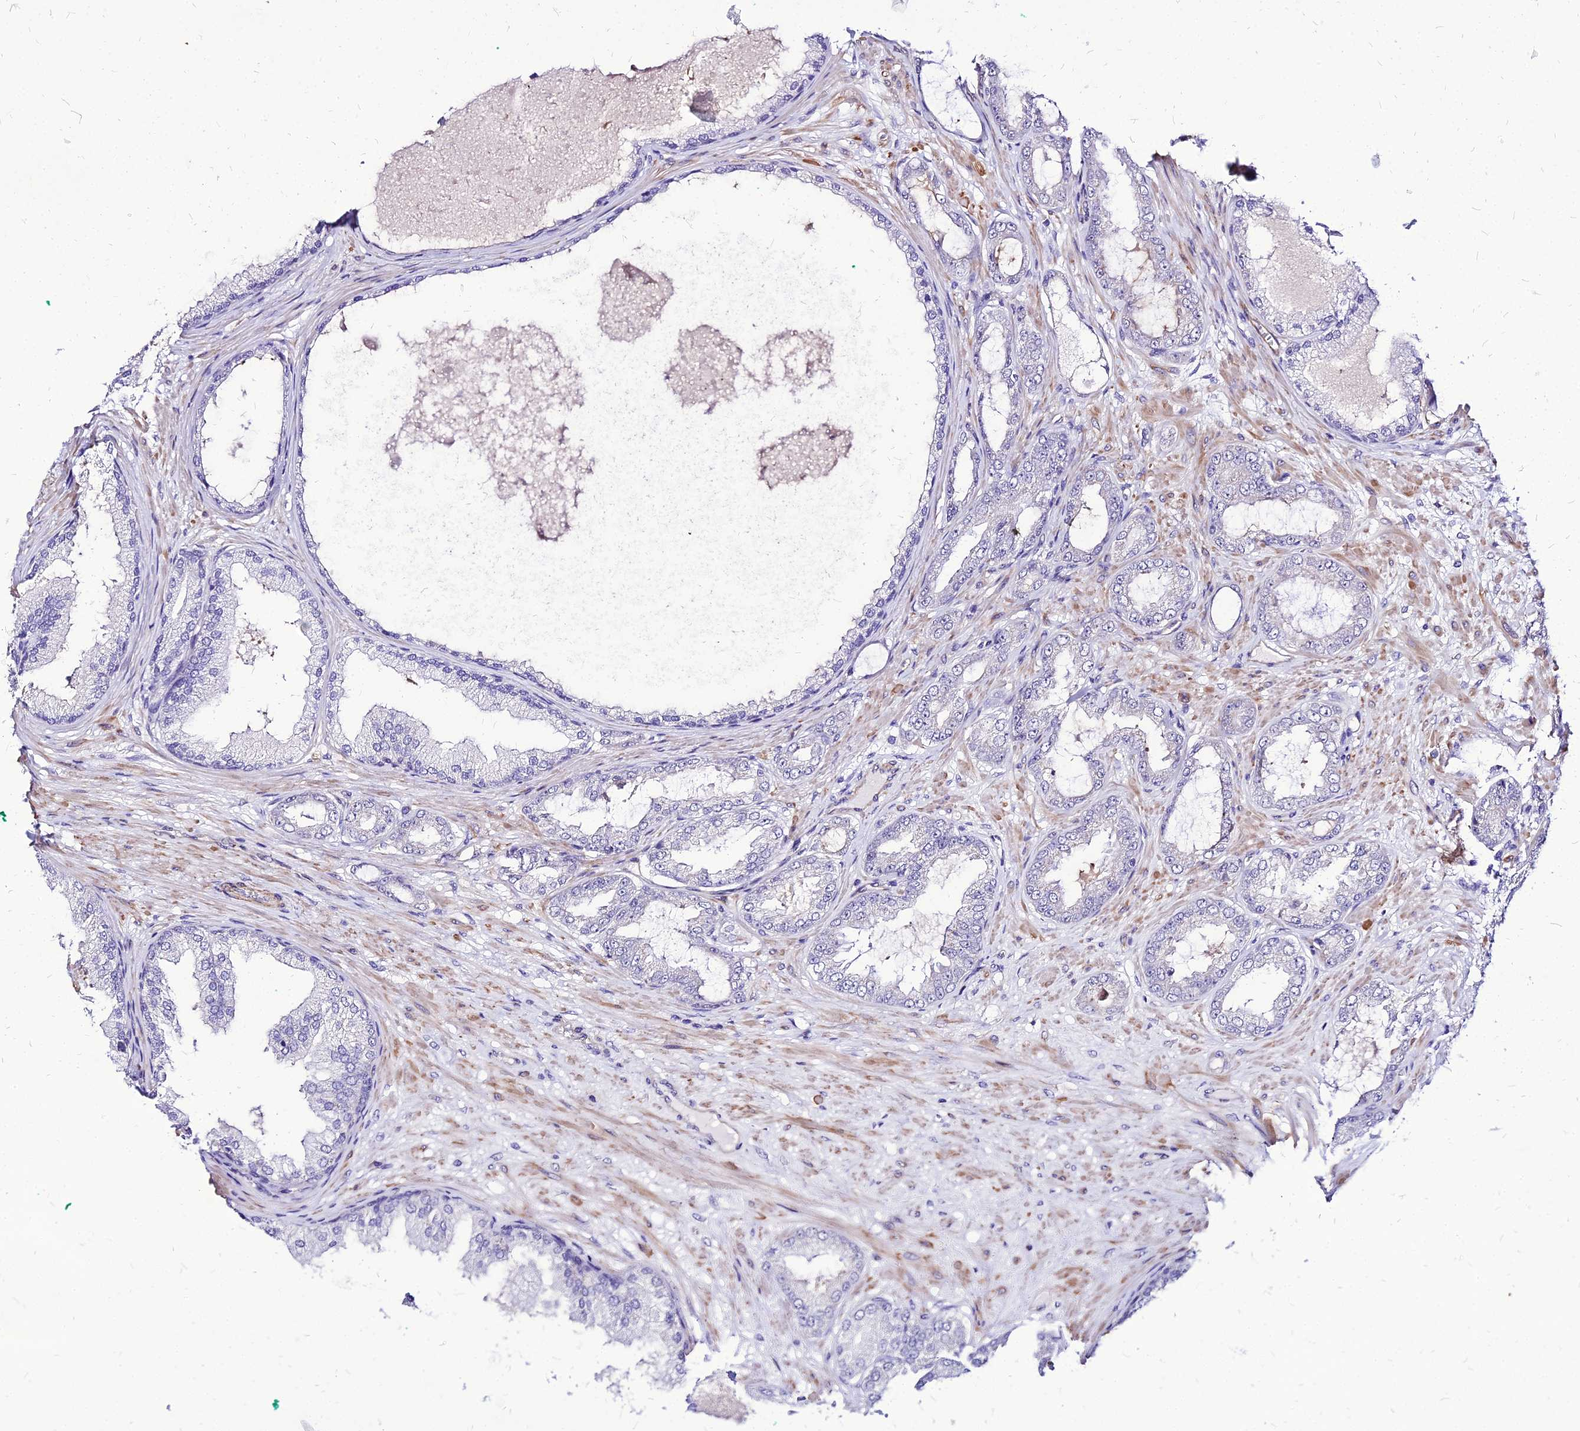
{"staining": {"intensity": "negative", "quantity": "none", "location": "none"}, "tissue": "prostate cancer", "cell_type": "Tumor cells", "image_type": "cancer", "snomed": [{"axis": "morphology", "description": "Adenocarcinoma, Low grade"}, {"axis": "topography", "description": "Prostate"}], "caption": "The image exhibits no staining of tumor cells in prostate cancer (low-grade adenocarcinoma).", "gene": "YEATS2", "patient": {"sex": "male", "age": 63}}